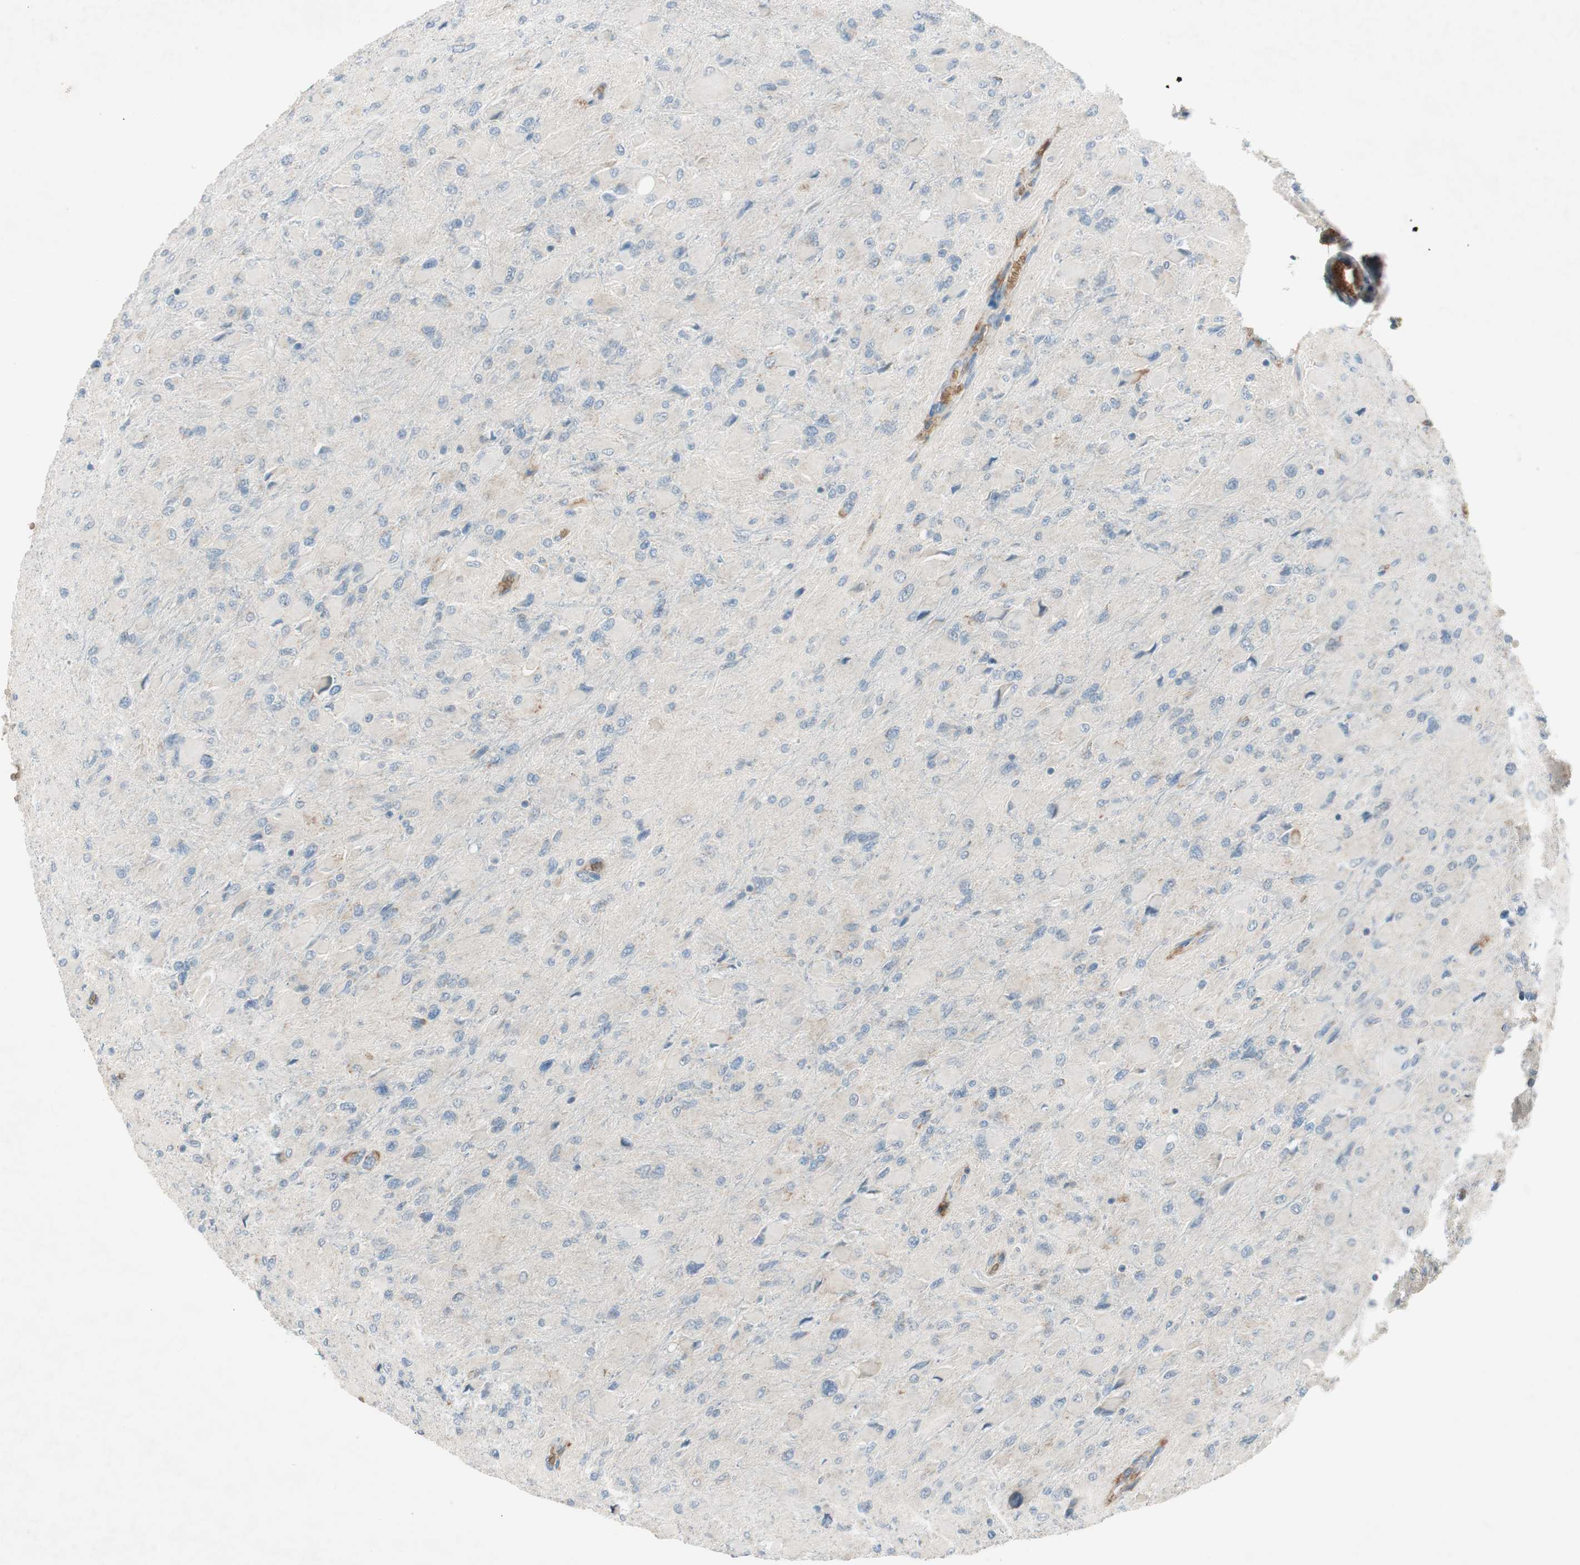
{"staining": {"intensity": "negative", "quantity": "none", "location": "none"}, "tissue": "glioma", "cell_type": "Tumor cells", "image_type": "cancer", "snomed": [{"axis": "morphology", "description": "Glioma, malignant, High grade"}, {"axis": "topography", "description": "Cerebral cortex"}], "caption": "An image of malignant glioma (high-grade) stained for a protein demonstrates no brown staining in tumor cells.", "gene": "GYPC", "patient": {"sex": "female", "age": 36}}